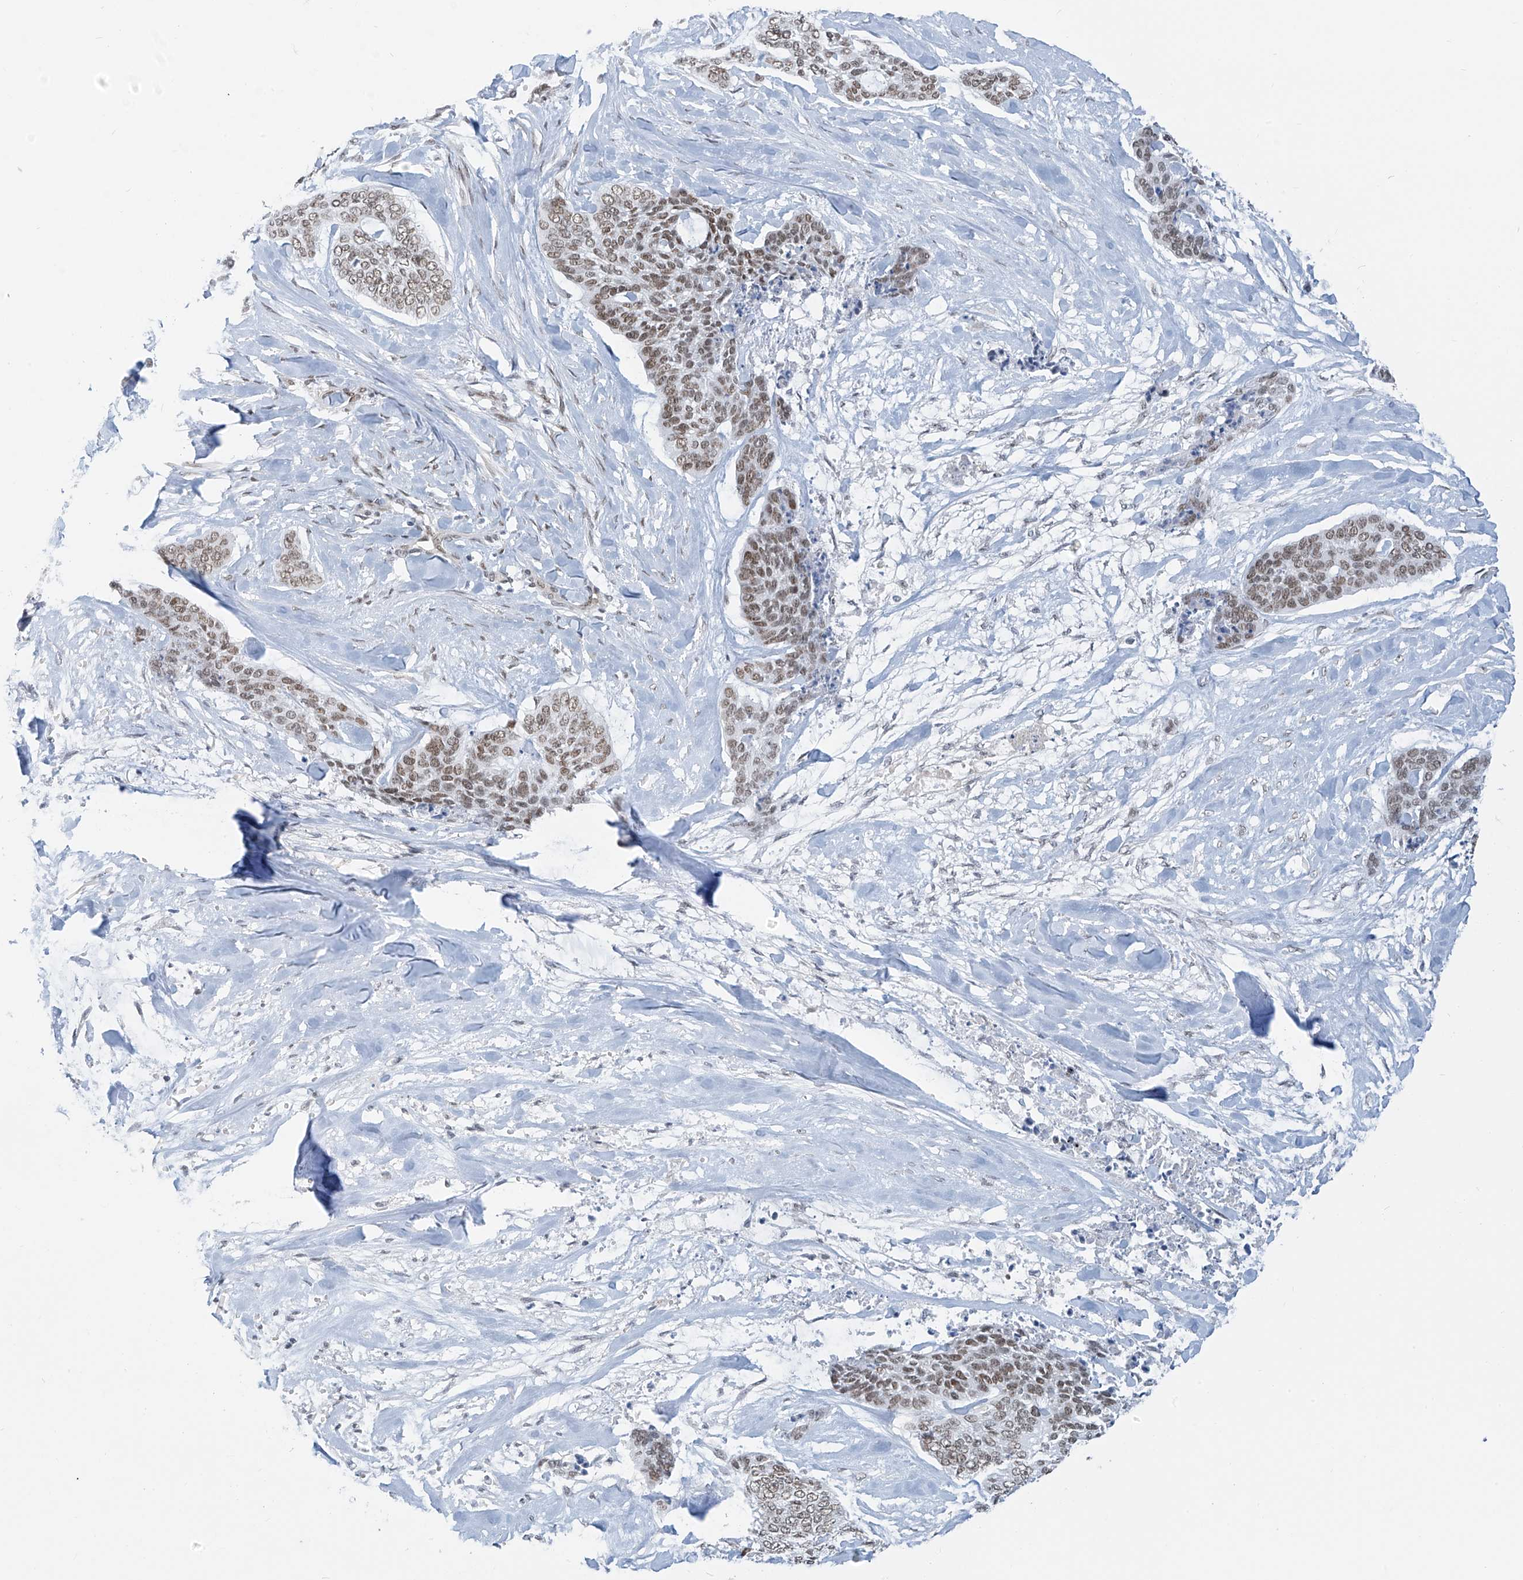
{"staining": {"intensity": "moderate", "quantity": ">75%", "location": "nuclear"}, "tissue": "skin cancer", "cell_type": "Tumor cells", "image_type": "cancer", "snomed": [{"axis": "morphology", "description": "Basal cell carcinoma"}, {"axis": "topography", "description": "Skin"}], "caption": "Protein expression analysis of human skin cancer reveals moderate nuclear expression in approximately >75% of tumor cells.", "gene": "MCM9", "patient": {"sex": "female", "age": 64}}